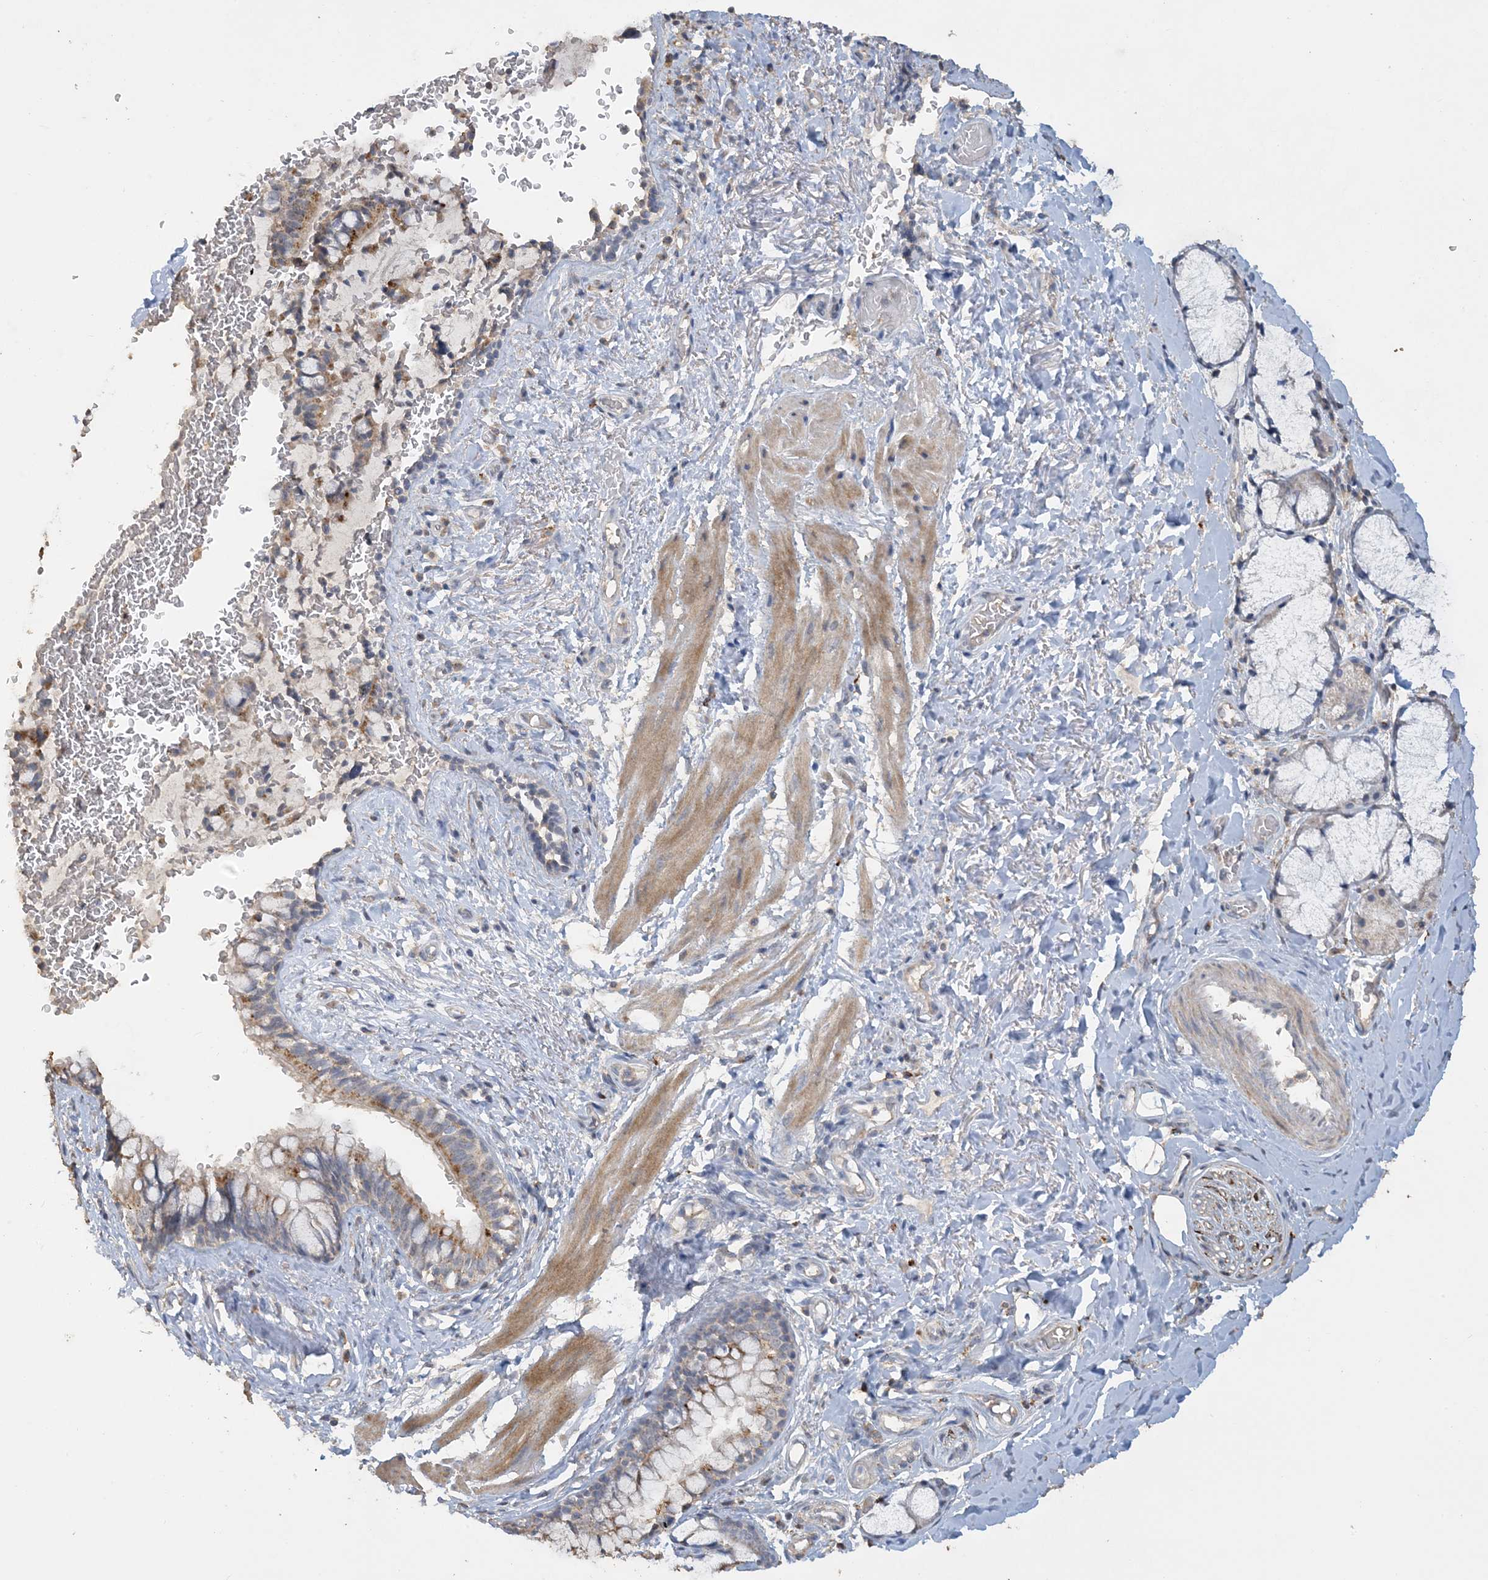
{"staining": {"intensity": "moderate", "quantity": "25%-75%", "location": "cytoplasmic/membranous"}, "tissue": "bronchus", "cell_type": "Respiratory epithelial cells", "image_type": "normal", "snomed": [{"axis": "morphology", "description": "Normal tissue, NOS"}, {"axis": "topography", "description": "Cartilage tissue"}, {"axis": "topography", "description": "Bronchus"}], "caption": "Protein expression by immunohistochemistry (IHC) shows moderate cytoplasmic/membranous positivity in about 25%-75% of respiratory epithelial cells in unremarkable bronchus. The protein is shown in brown color, while the nuclei are stained blue.", "gene": "SFMBT2", "patient": {"sex": "female", "age": 36}}